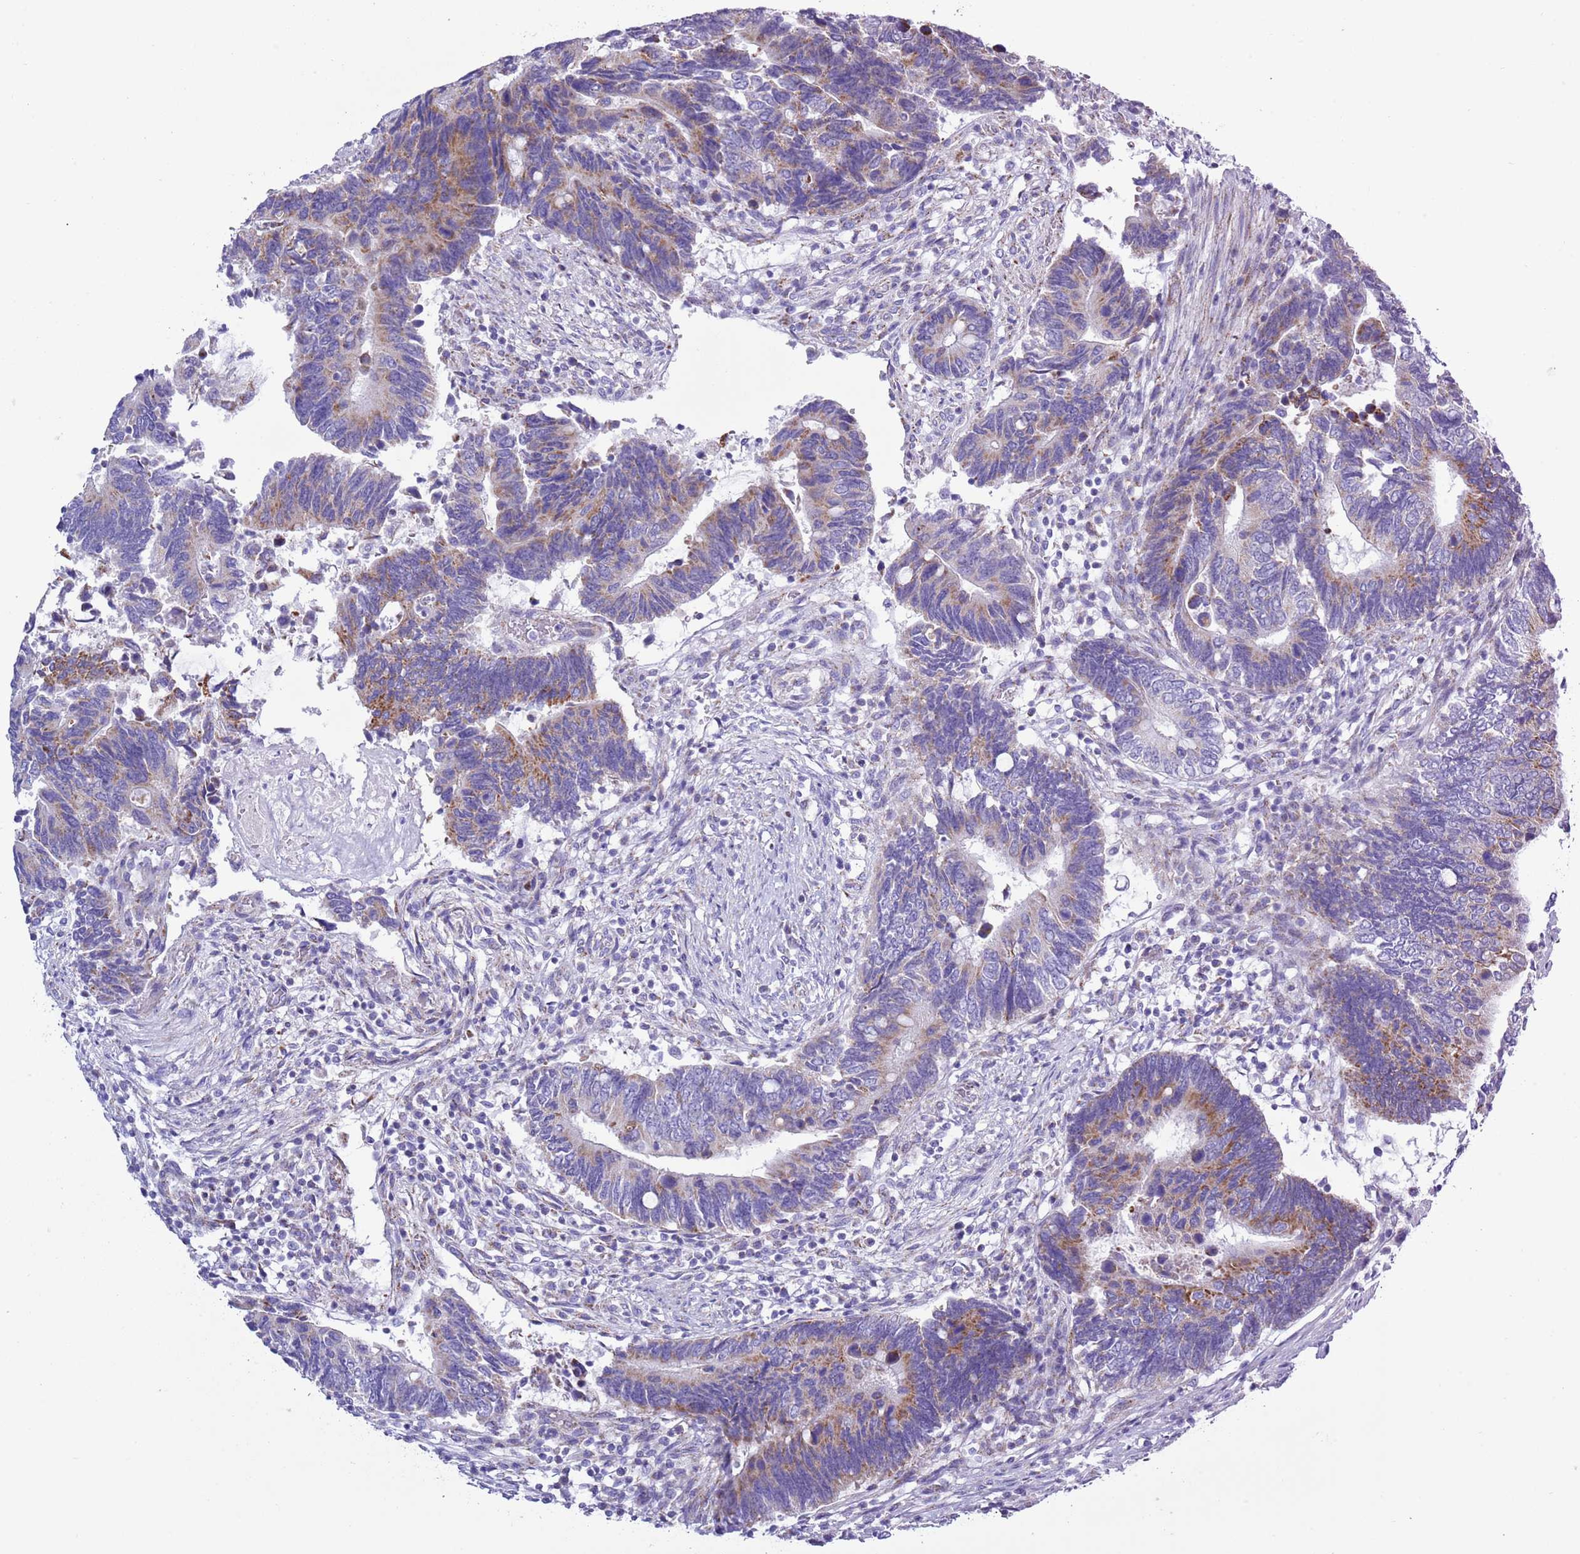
{"staining": {"intensity": "moderate", "quantity": "25%-75%", "location": "cytoplasmic/membranous"}, "tissue": "colorectal cancer", "cell_type": "Tumor cells", "image_type": "cancer", "snomed": [{"axis": "morphology", "description": "Adenocarcinoma, NOS"}, {"axis": "topography", "description": "Colon"}], "caption": "The micrograph demonstrates immunohistochemical staining of colorectal cancer (adenocarcinoma). There is moderate cytoplasmic/membranous staining is seen in approximately 25%-75% of tumor cells.", "gene": "MOCOS", "patient": {"sex": "male", "age": 87}}